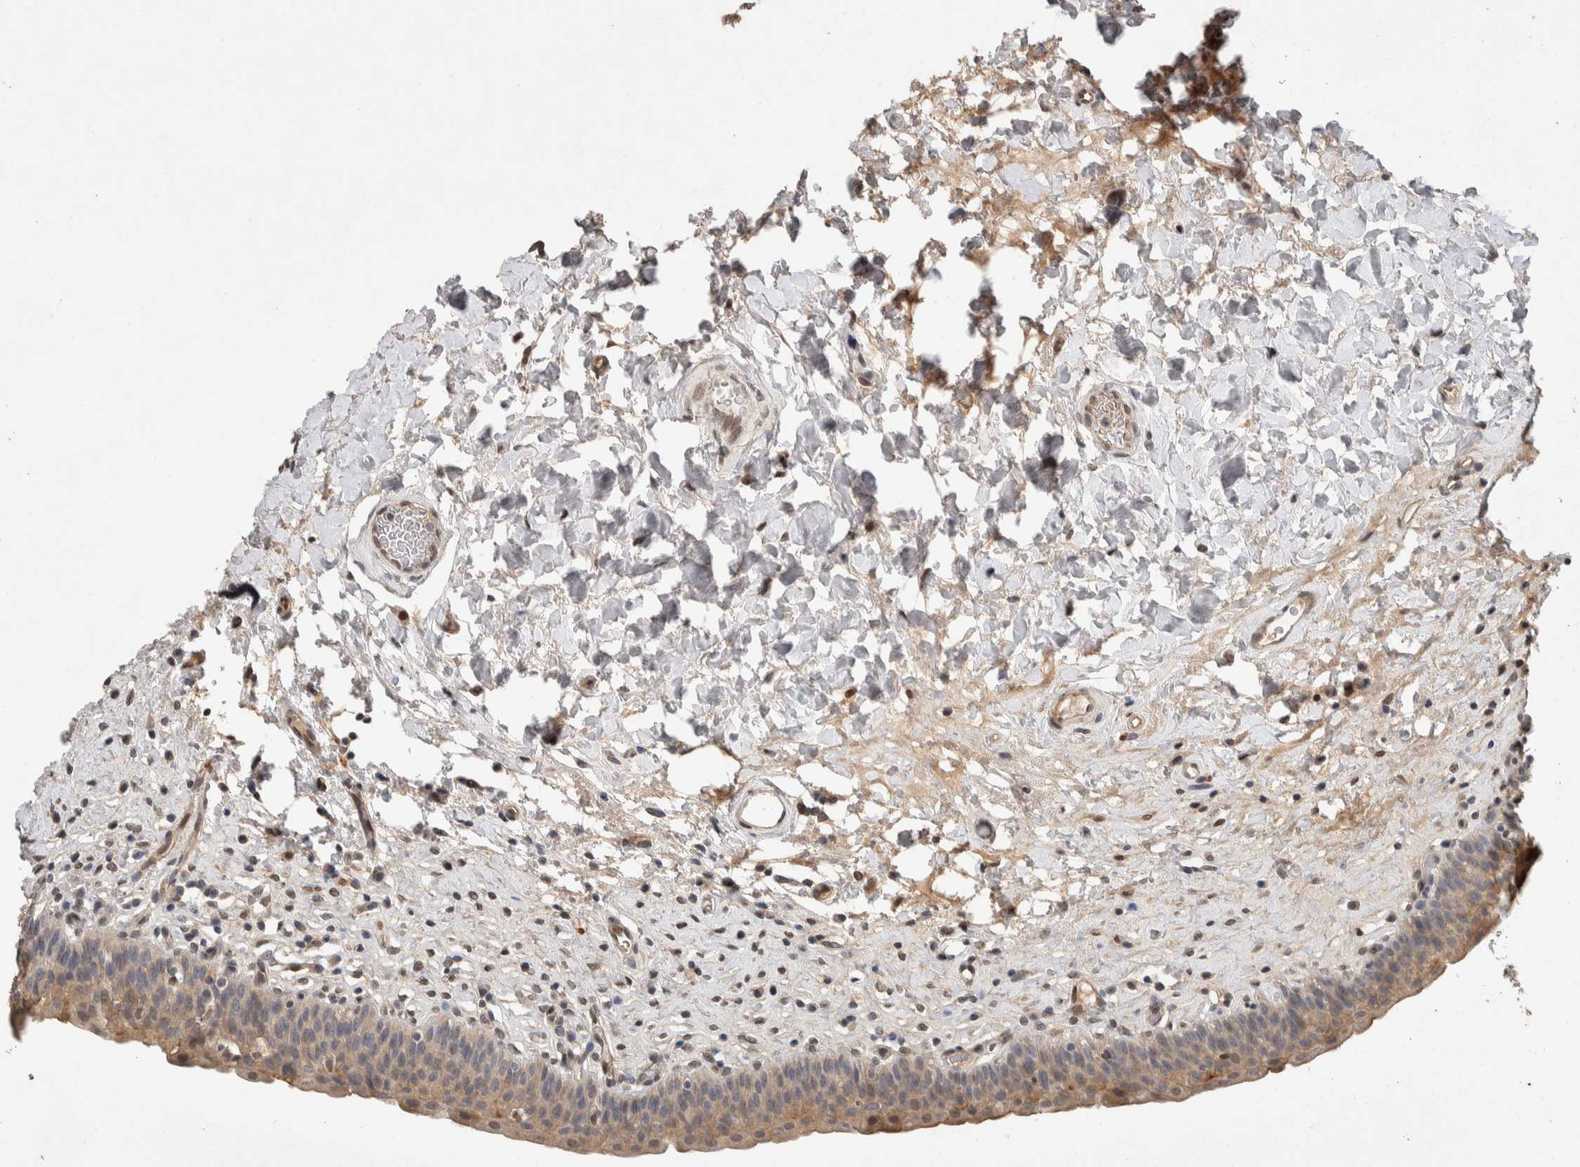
{"staining": {"intensity": "moderate", "quantity": "25%-75%", "location": "cytoplasmic/membranous"}, "tissue": "urinary bladder", "cell_type": "Urothelial cells", "image_type": "normal", "snomed": [{"axis": "morphology", "description": "Normal tissue, NOS"}, {"axis": "topography", "description": "Urinary bladder"}], "caption": "Human urinary bladder stained with a brown dye displays moderate cytoplasmic/membranous positive positivity in about 25%-75% of urothelial cells.", "gene": "CYSRT1", "patient": {"sex": "male", "age": 83}}